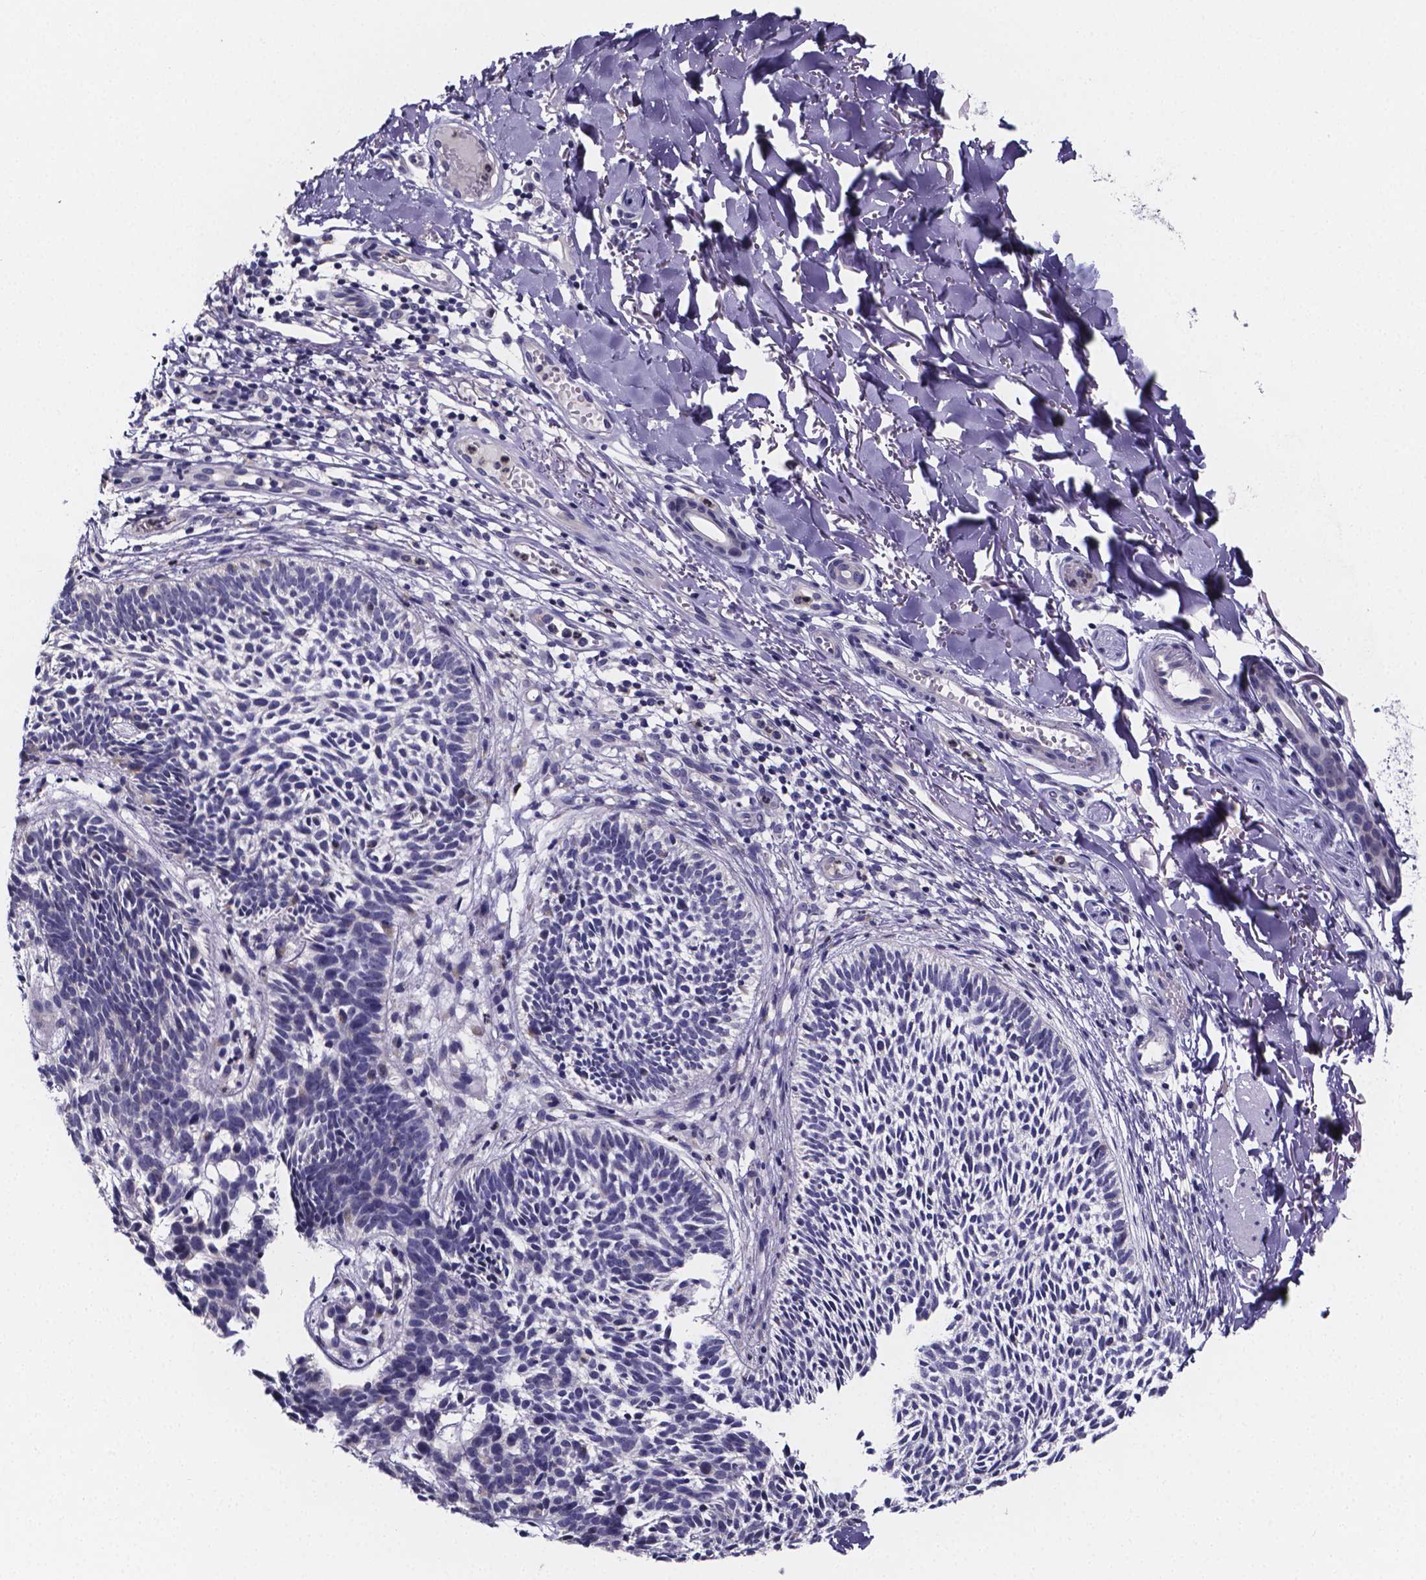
{"staining": {"intensity": "negative", "quantity": "none", "location": "none"}, "tissue": "skin cancer", "cell_type": "Tumor cells", "image_type": "cancer", "snomed": [{"axis": "morphology", "description": "Basal cell carcinoma"}, {"axis": "topography", "description": "Skin"}], "caption": "This is an immunohistochemistry (IHC) image of human skin cancer. There is no staining in tumor cells.", "gene": "IZUMO1", "patient": {"sex": "male", "age": 78}}